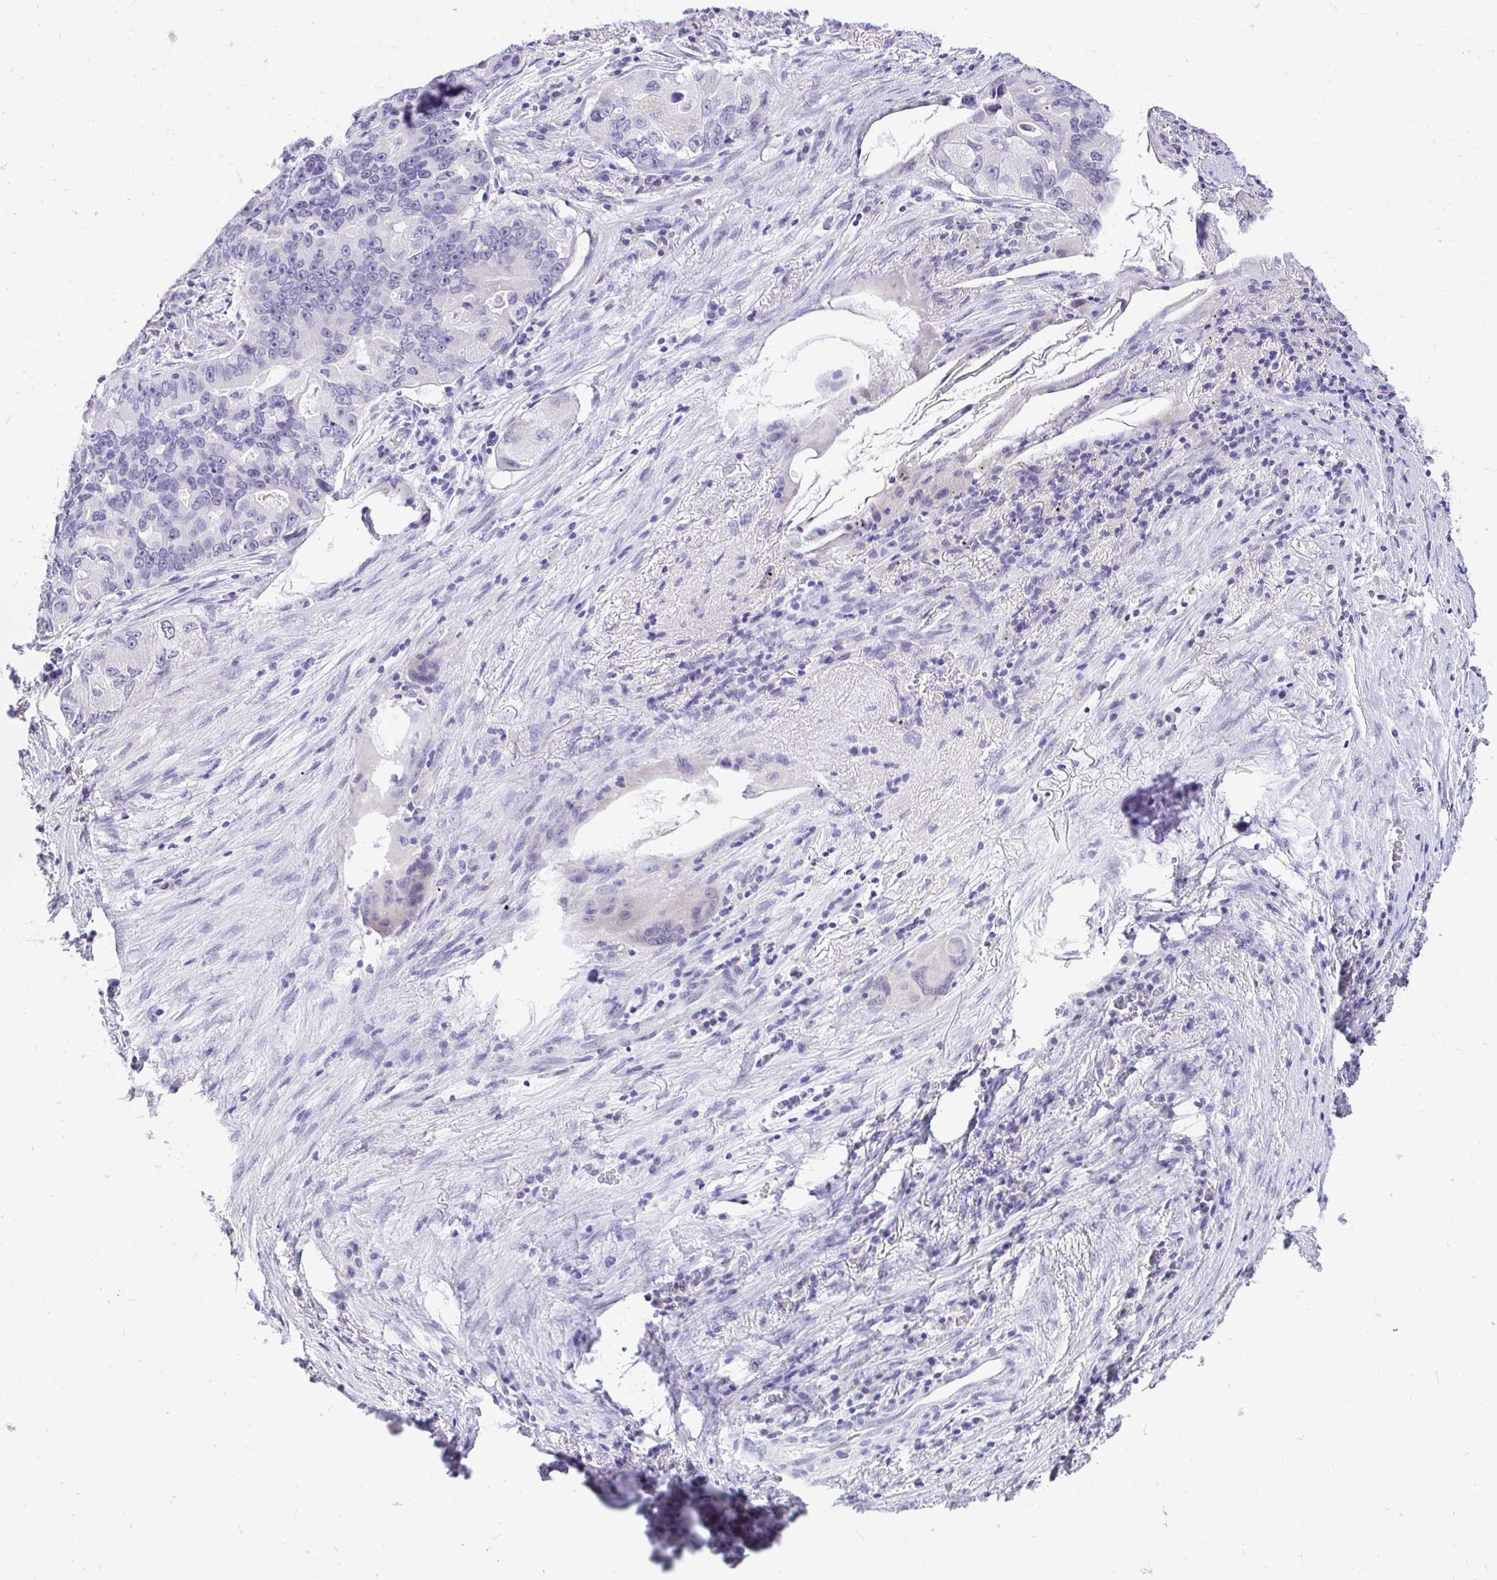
{"staining": {"intensity": "negative", "quantity": "none", "location": "none"}, "tissue": "lung cancer", "cell_type": "Tumor cells", "image_type": "cancer", "snomed": [{"axis": "morphology", "description": "Adenocarcinoma, NOS"}, {"axis": "morphology", "description": "Adenocarcinoma, metastatic, NOS"}, {"axis": "topography", "description": "Lymph node"}, {"axis": "topography", "description": "Lung"}], "caption": "DAB immunohistochemical staining of human lung cancer demonstrates no significant staining in tumor cells. (Brightfield microscopy of DAB immunohistochemistry at high magnification).", "gene": "FATE1", "patient": {"sex": "female", "age": 54}}